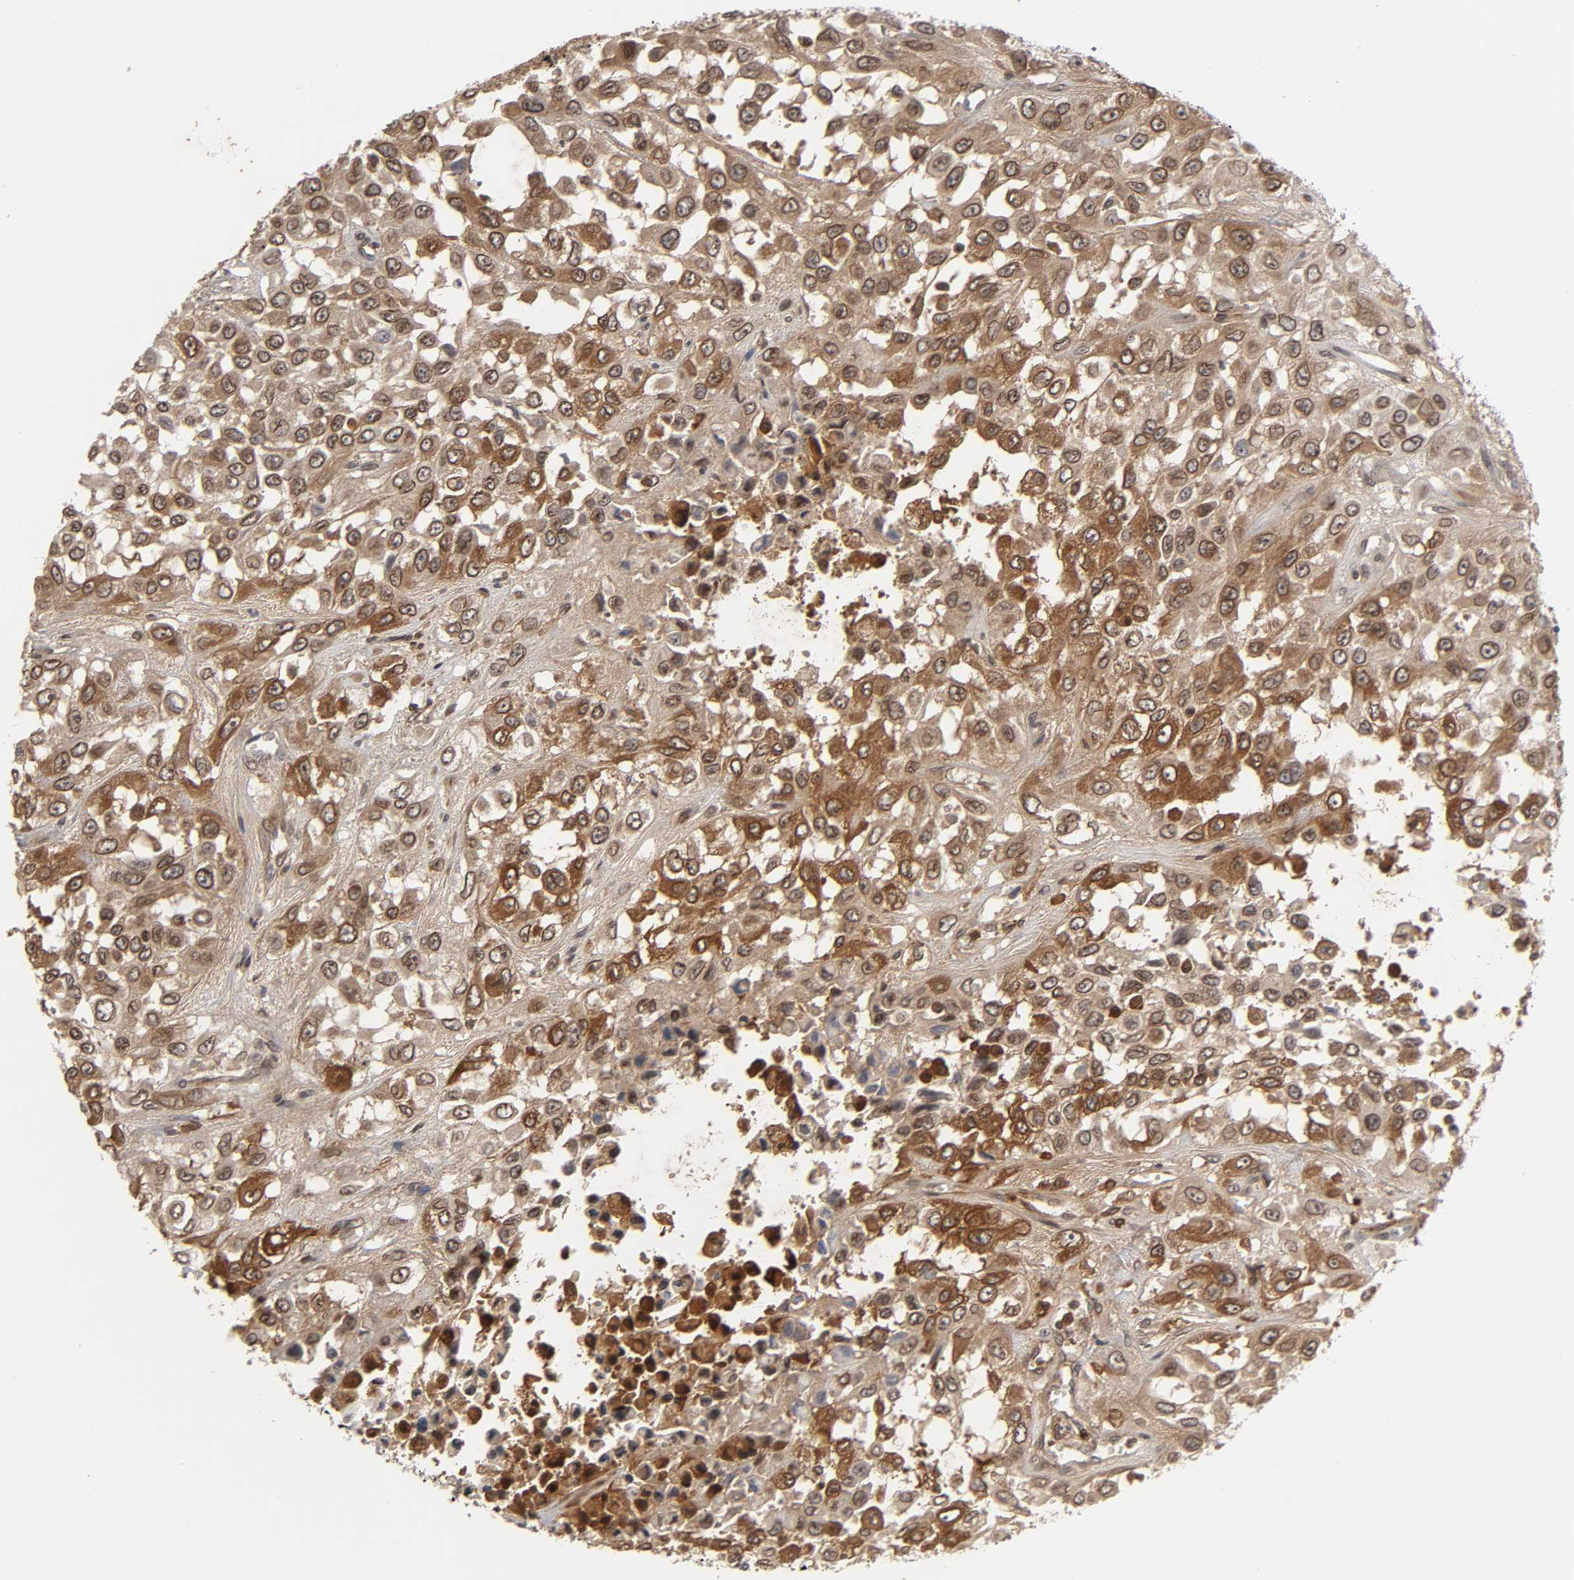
{"staining": {"intensity": "strong", "quantity": ">75%", "location": "cytoplasmic/membranous,nuclear"}, "tissue": "urothelial cancer", "cell_type": "Tumor cells", "image_type": "cancer", "snomed": [{"axis": "morphology", "description": "Urothelial carcinoma, High grade"}, {"axis": "topography", "description": "Urinary bladder"}], "caption": "Tumor cells display strong cytoplasmic/membranous and nuclear positivity in about >75% of cells in urothelial cancer.", "gene": "CPN2", "patient": {"sex": "male", "age": 57}}